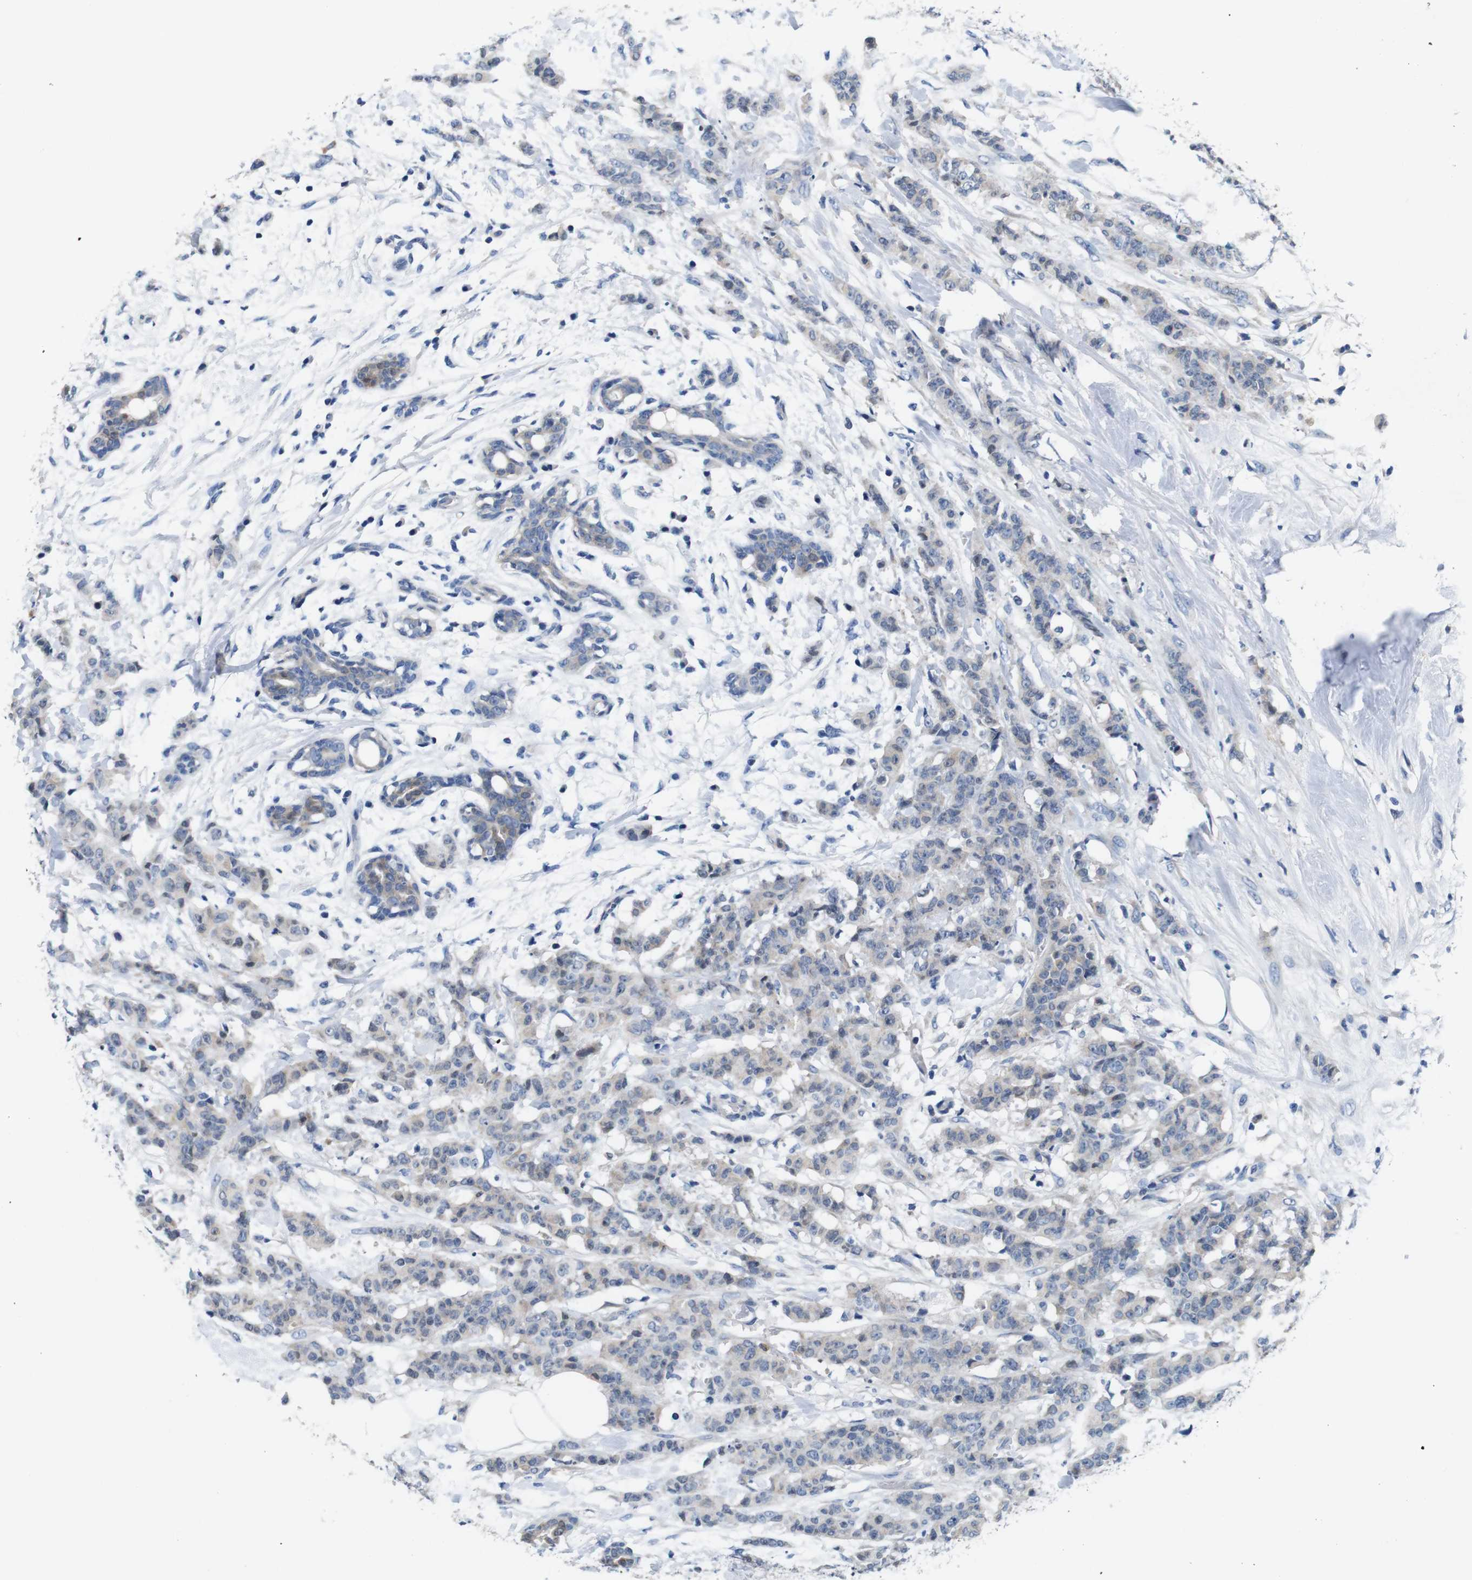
{"staining": {"intensity": "weak", "quantity": "25%-75%", "location": "cytoplasmic/membranous"}, "tissue": "breast cancer", "cell_type": "Tumor cells", "image_type": "cancer", "snomed": [{"axis": "morphology", "description": "Normal tissue, NOS"}, {"axis": "morphology", "description": "Duct carcinoma"}, {"axis": "topography", "description": "Breast"}], "caption": "About 25%-75% of tumor cells in intraductal carcinoma (breast) display weak cytoplasmic/membranous protein positivity as visualized by brown immunohistochemical staining.", "gene": "C1RL", "patient": {"sex": "female", "age": 40}}